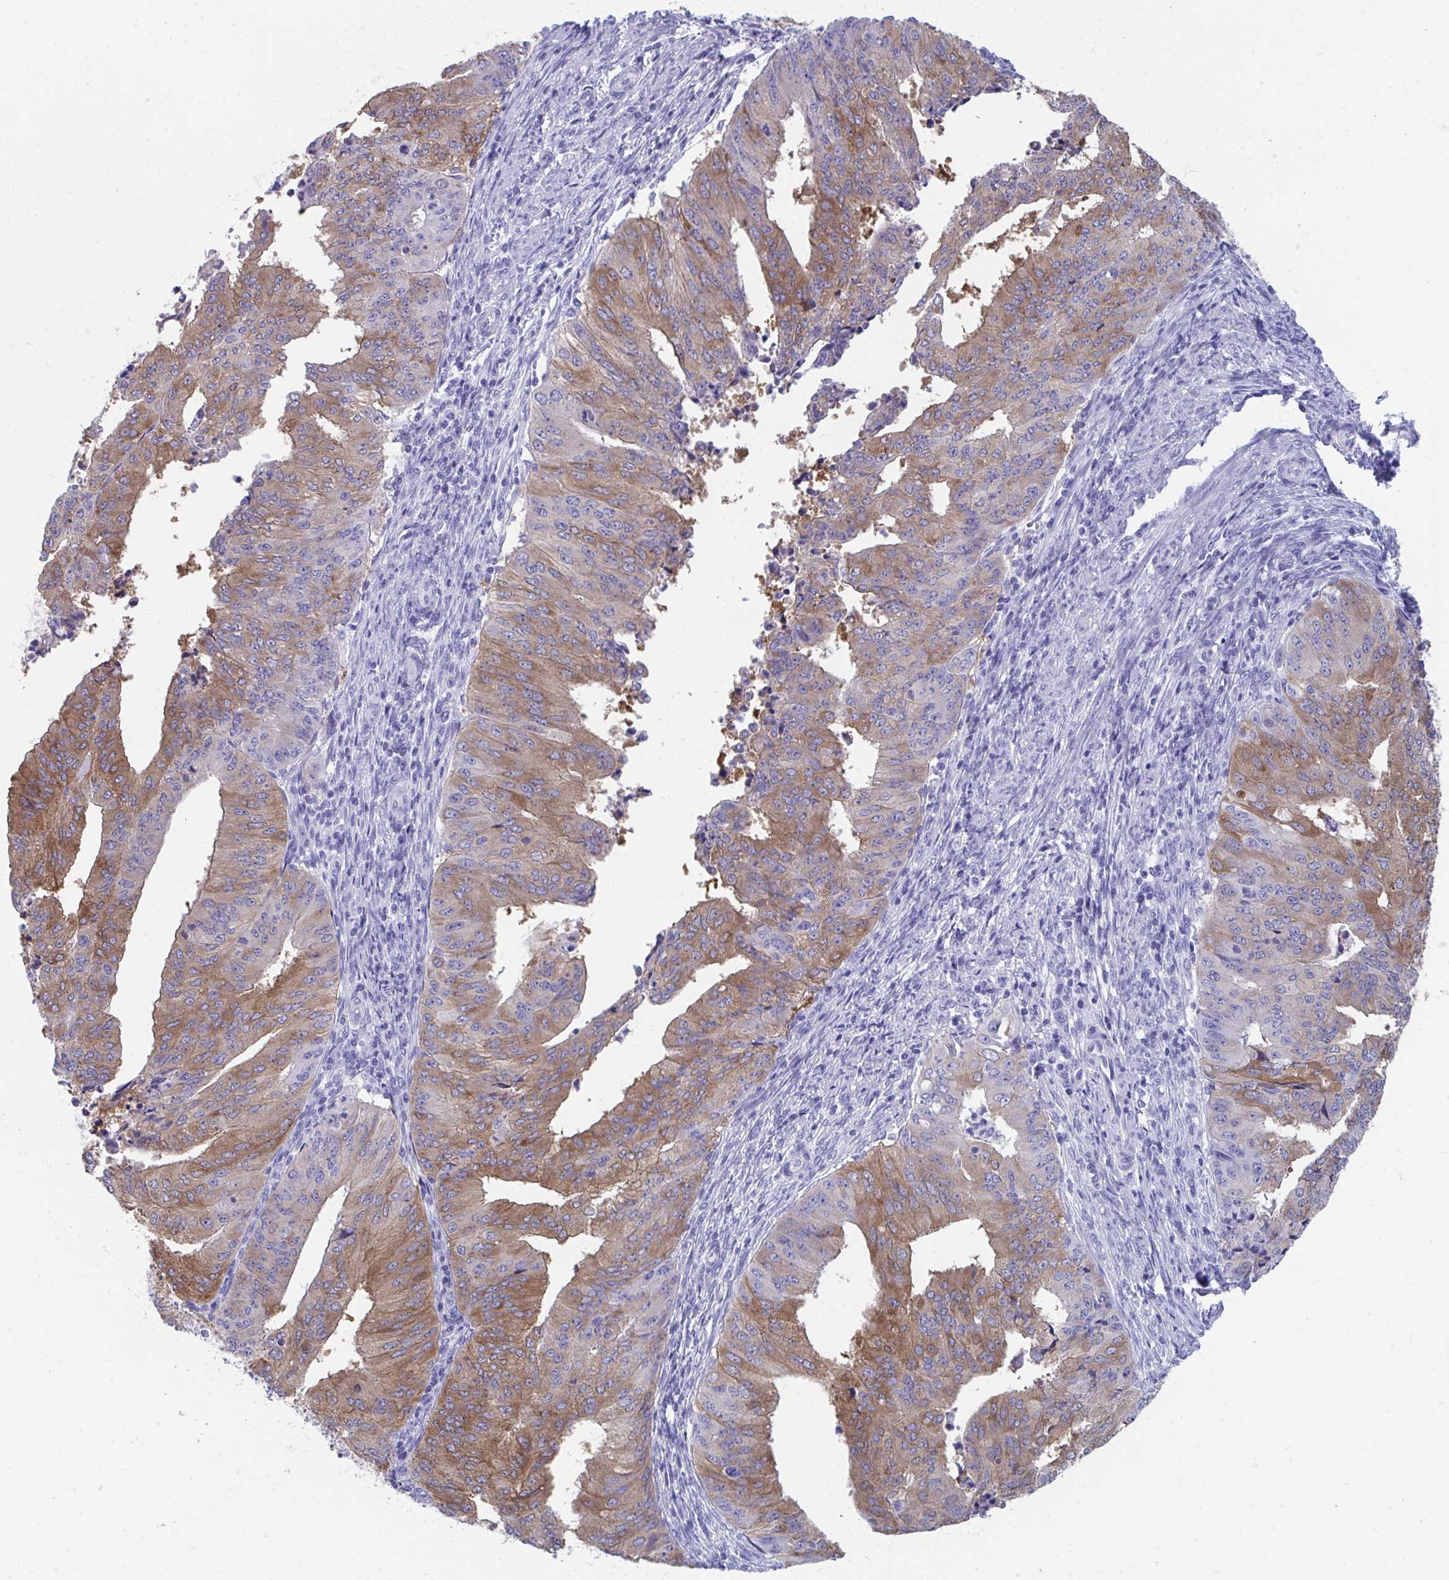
{"staining": {"intensity": "moderate", "quantity": ">75%", "location": "cytoplasmic/membranous"}, "tissue": "endometrial cancer", "cell_type": "Tumor cells", "image_type": "cancer", "snomed": [{"axis": "morphology", "description": "Adenocarcinoma, NOS"}, {"axis": "topography", "description": "Endometrium"}], "caption": "Immunohistochemical staining of human endometrial adenocarcinoma reveals medium levels of moderate cytoplasmic/membranous staining in approximately >75% of tumor cells. The protein of interest is shown in brown color, while the nuclei are stained blue.", "gene": "HGD", "patient": {"sex": "female", "age": 50}}